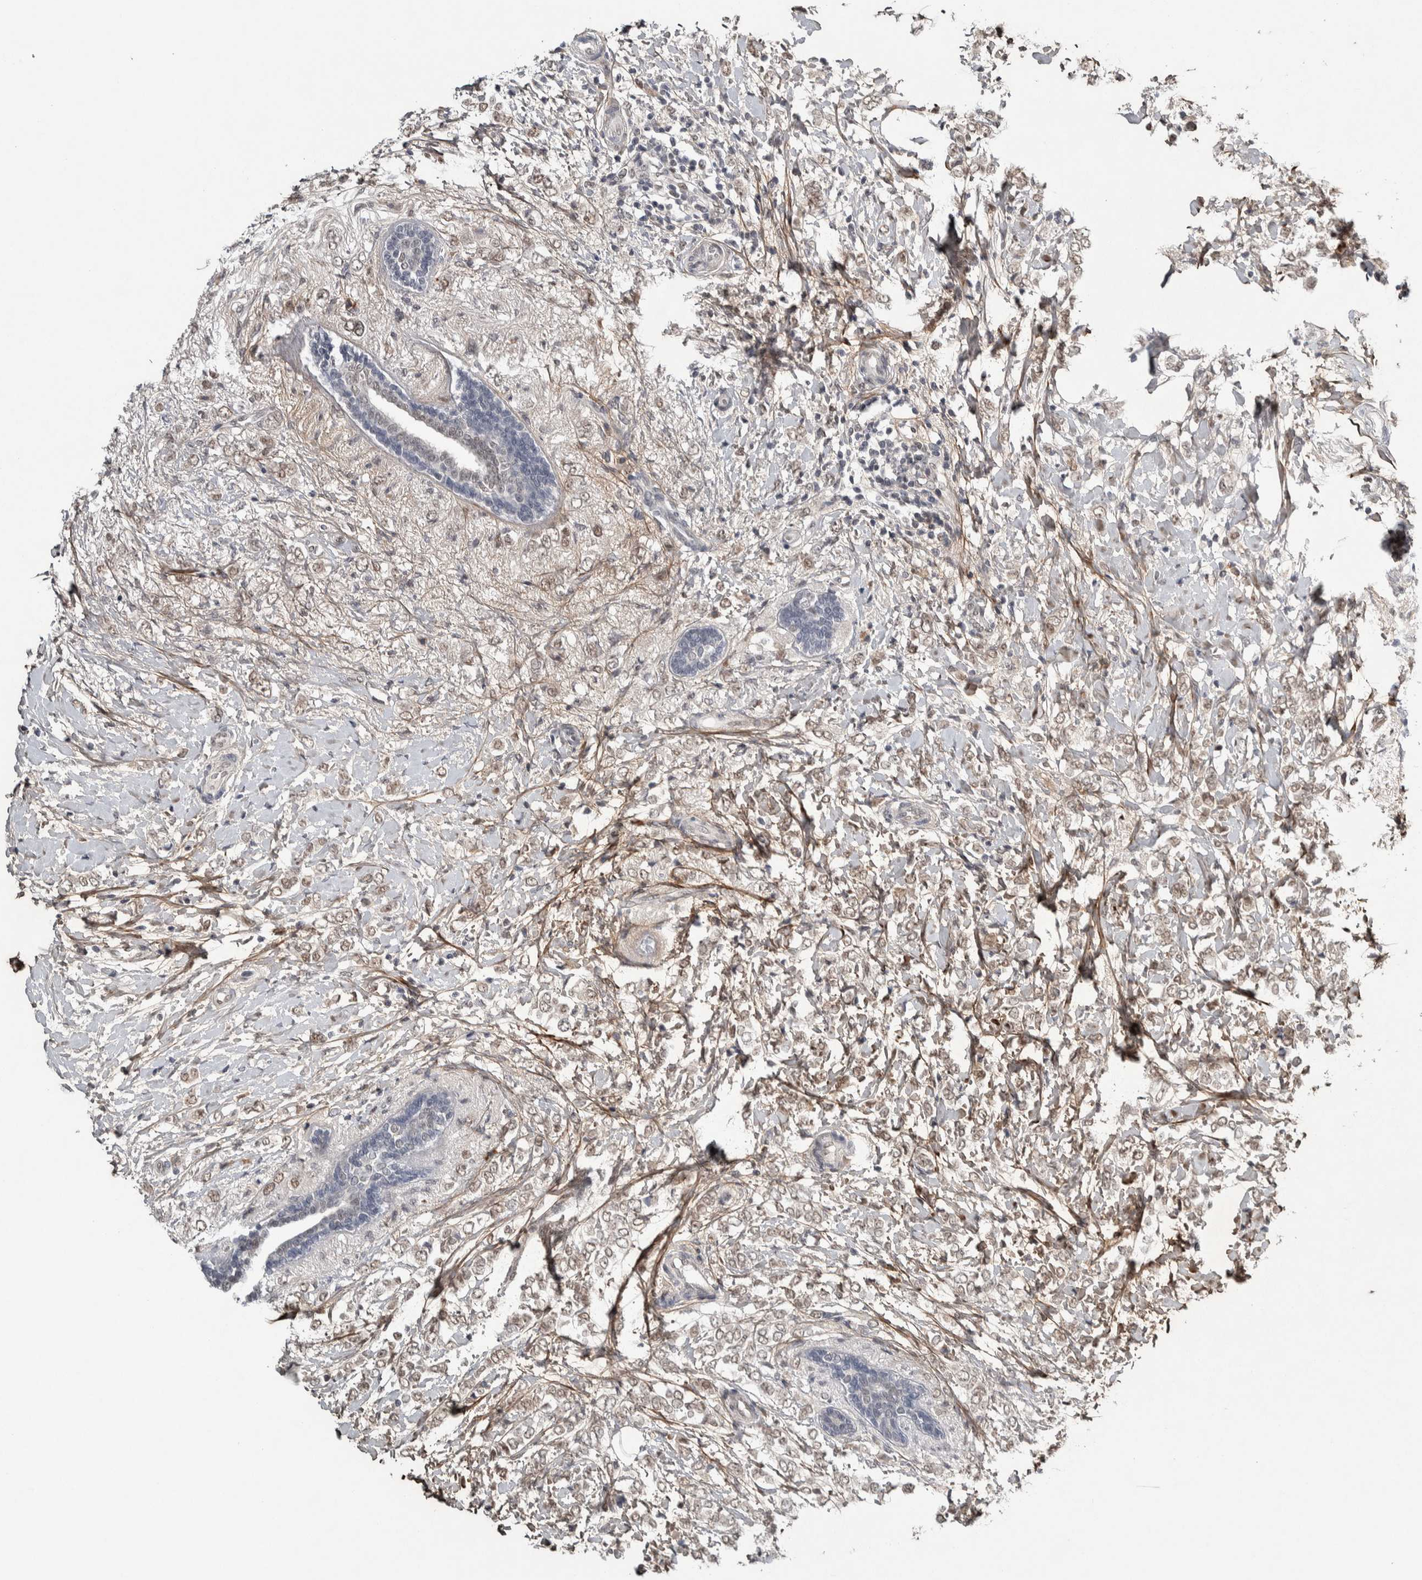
{"staining": {"intensity": "weak", "quantity": ">75%", "location": "nuclear"}, "tissue": "breast cancer", "cell_type": "Tumor cells", "image_type": "cancer", "snomed": [{"axis": "morphology", "description": "Normal tissue, NOS"}, {"axis": "morphology", "description": "Lobular carcinoma"}, {"axis": "topography", "description": "Breast"}], "caption": "Immunohistochemistry photomicrograph of neoplastic tissue: breast lobular carcinoma stained using immunohistochemistry exhibits low levels of weak protein expression localized specifically in the nuclear of tumor cells, appearing as a nuclear brown color.", "gene": "ASPN", "patient": {"sex": "female", "age": 47}}